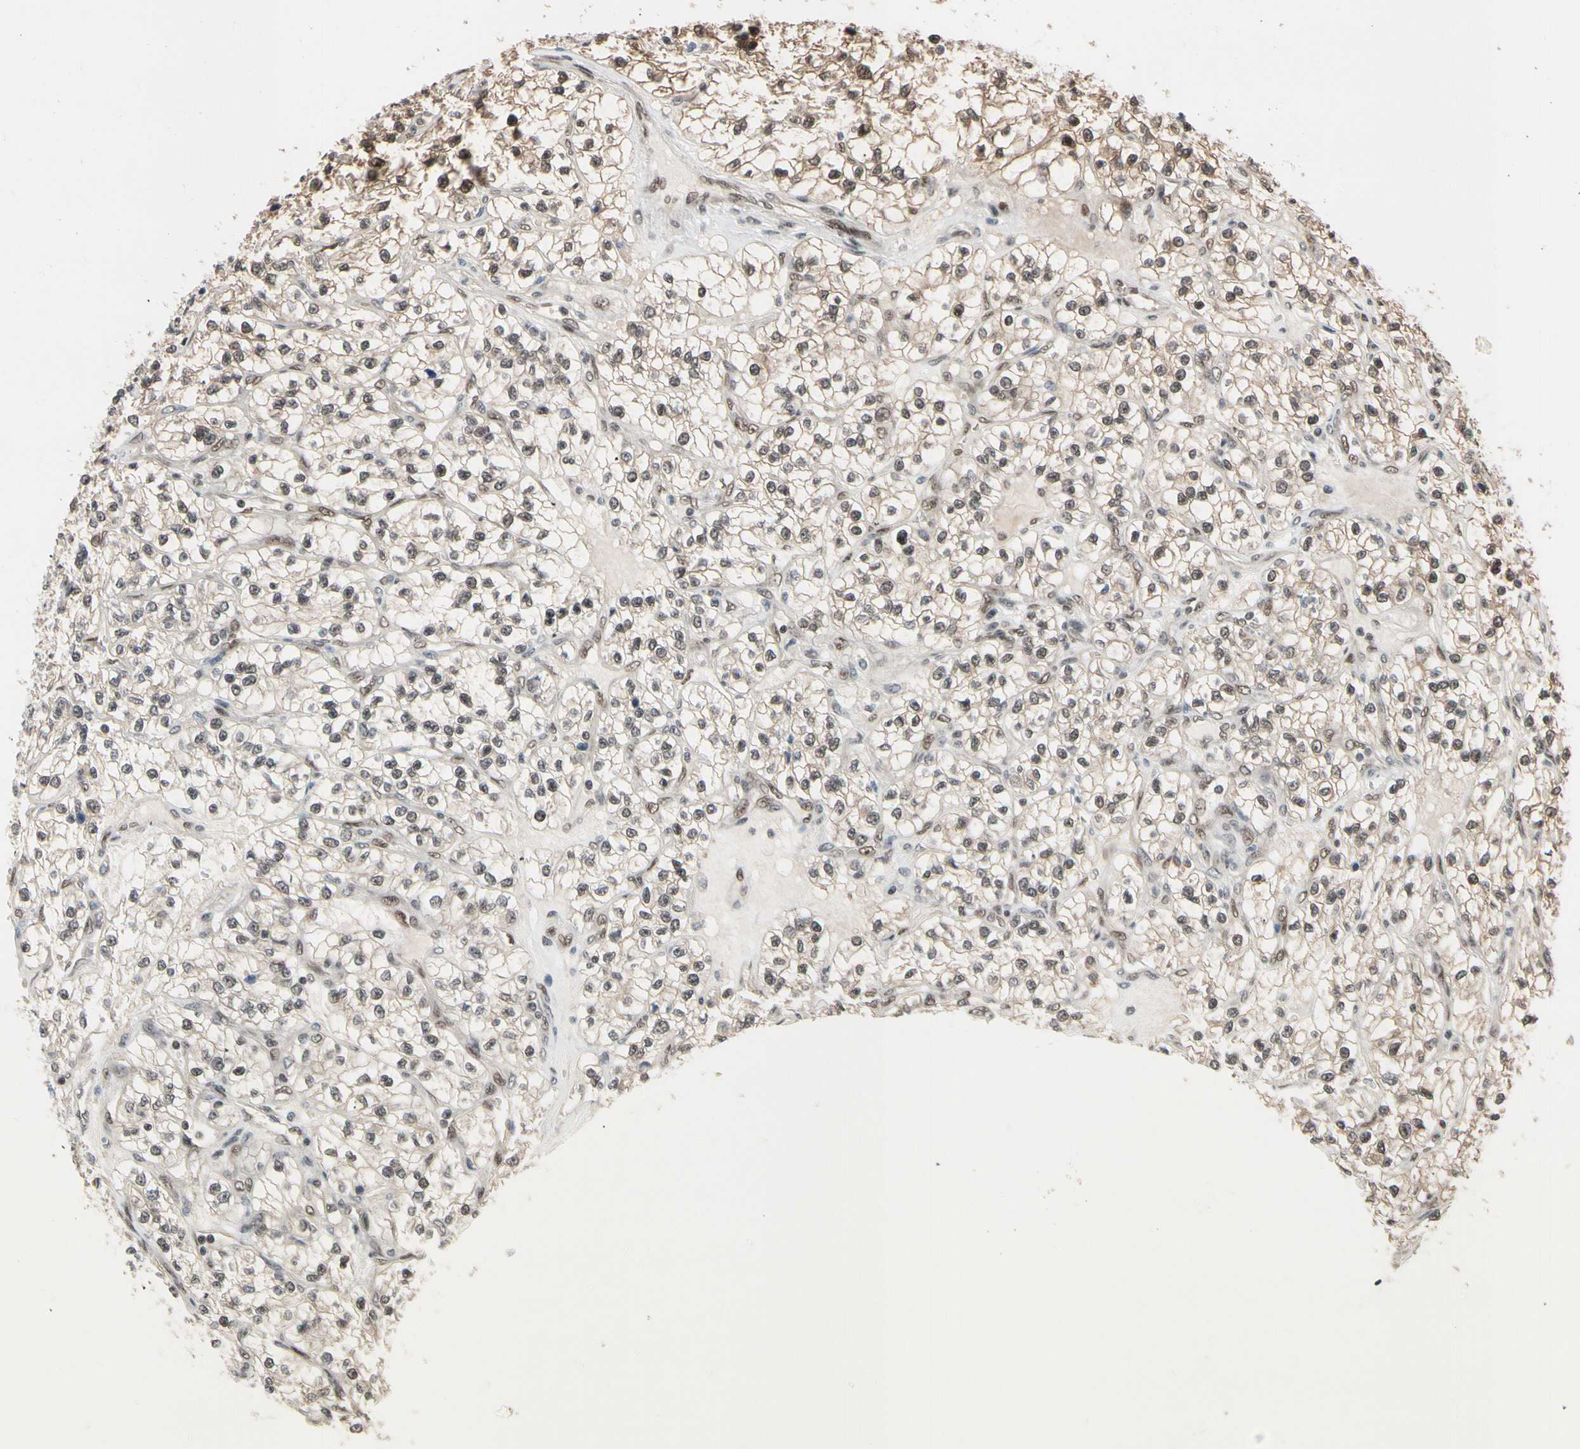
{"staining": {"intensity": "weak", "quantity": ">75%", "location": "cytoplasmic/membranous,nuclear"}, "tissue": "renal cancer", "cell_type": "Tumor cells", "image_type": "cancer", "snomed": [{"axis": "morphology", "description": "Adenocarcinoma, NOS"}, {"axis": "topography", "description": "Kidney"}], "caption": "The image exhibits staining of adenocarcinoma (renal), revealing weak cytoplasmic/membranous and nuclear protein expression (brown color) within tumor cells.", "gene": "TAF4", "patient": {"sex": "female", "age": 57}}